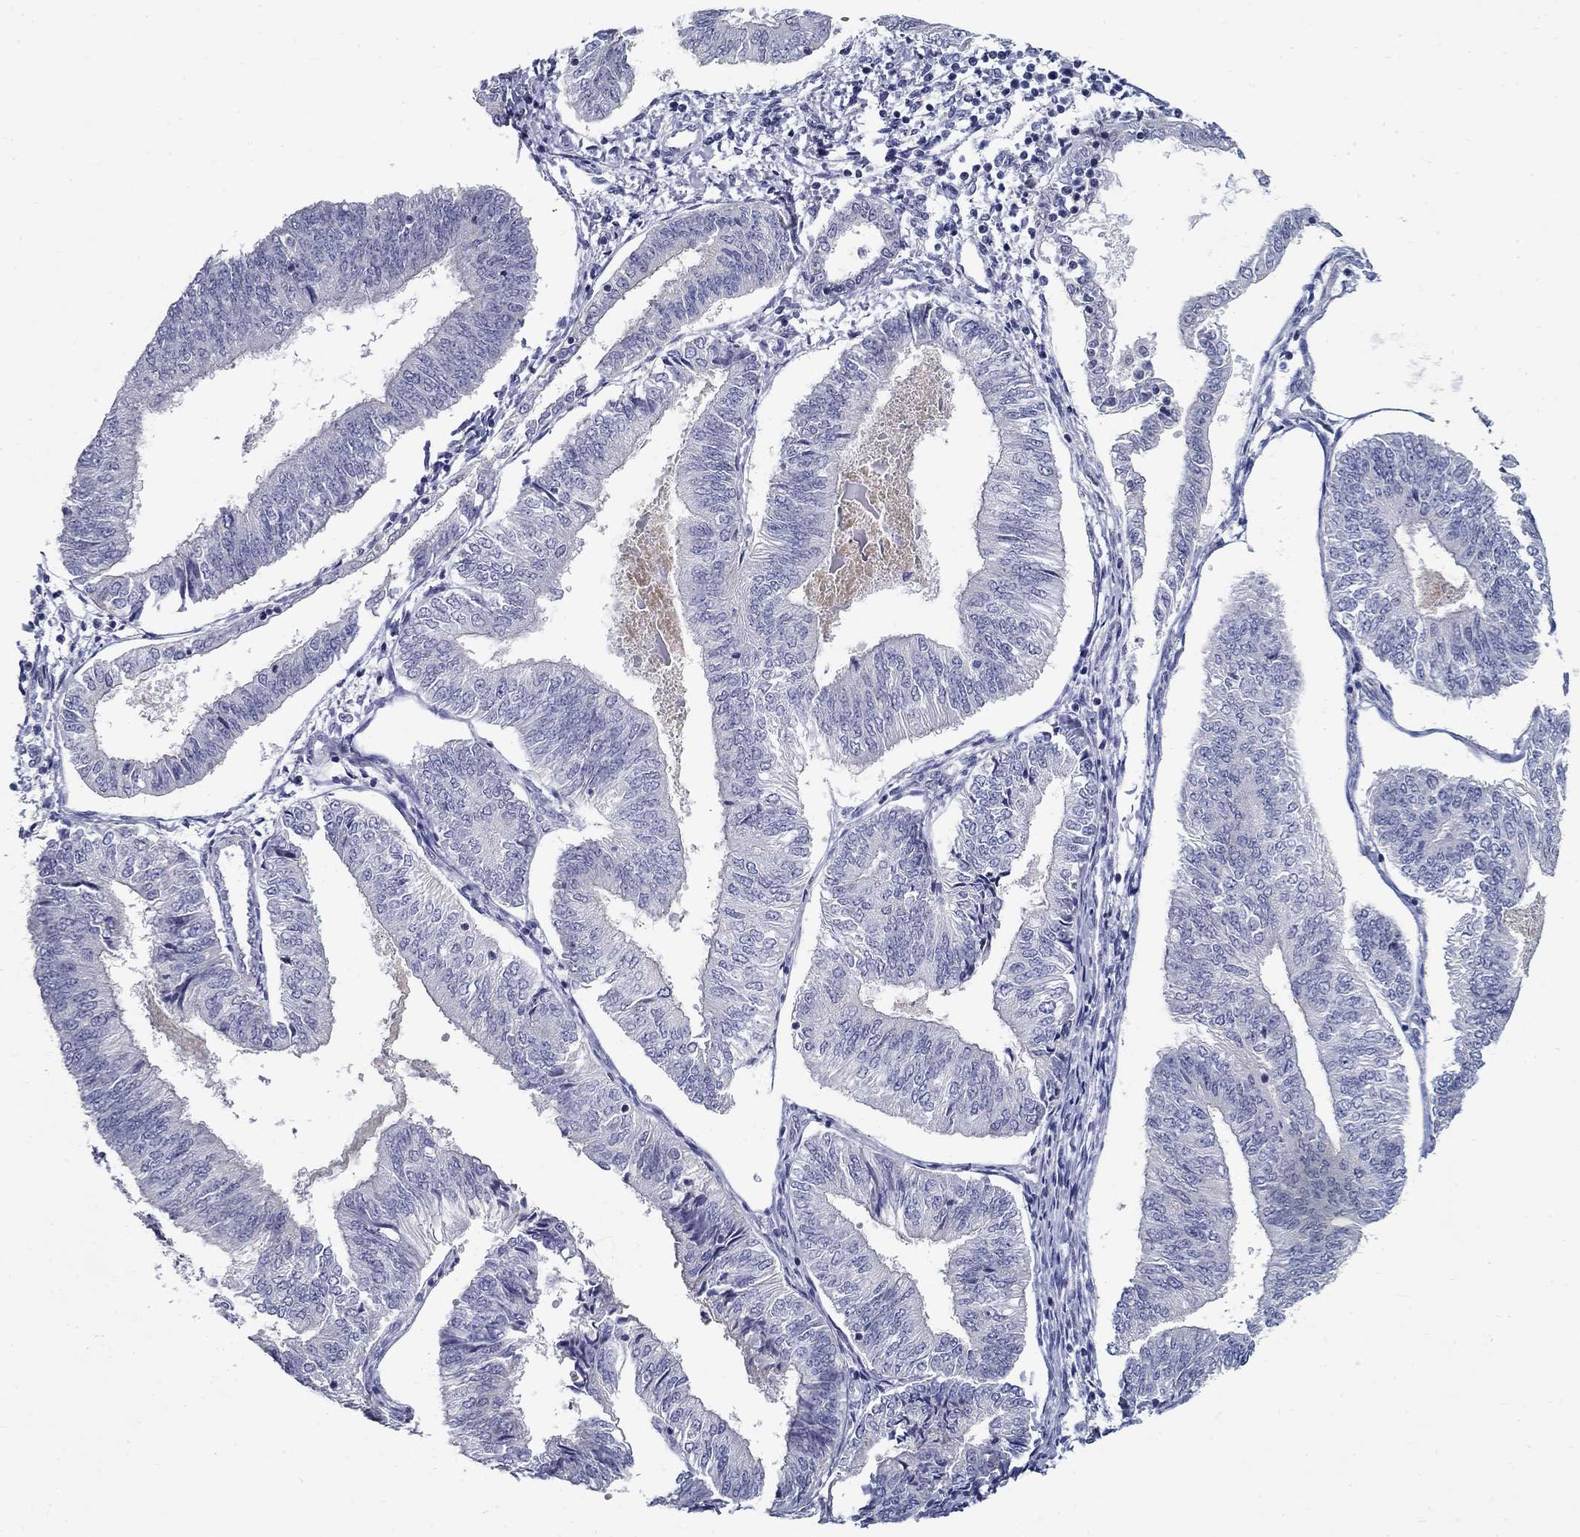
{"staining": {"intensity": "negative", "quantity": "none", "location": "none"}, "tissue": "endometrial cancer", "cell_type": "Tumor cells", "image_type": "cancer", "snomed": [{"axis": "morphology", "description": "Adenocarcinoma, NOS"}, {"axis": "topography", "description": "Endometrium"}], "caption": "A micrograph of human endometrial adenocarcinoma is negative for staining in tumor cells.", "gene": "GUCA1A", "patient": {"sex": "female", "age": 58}}